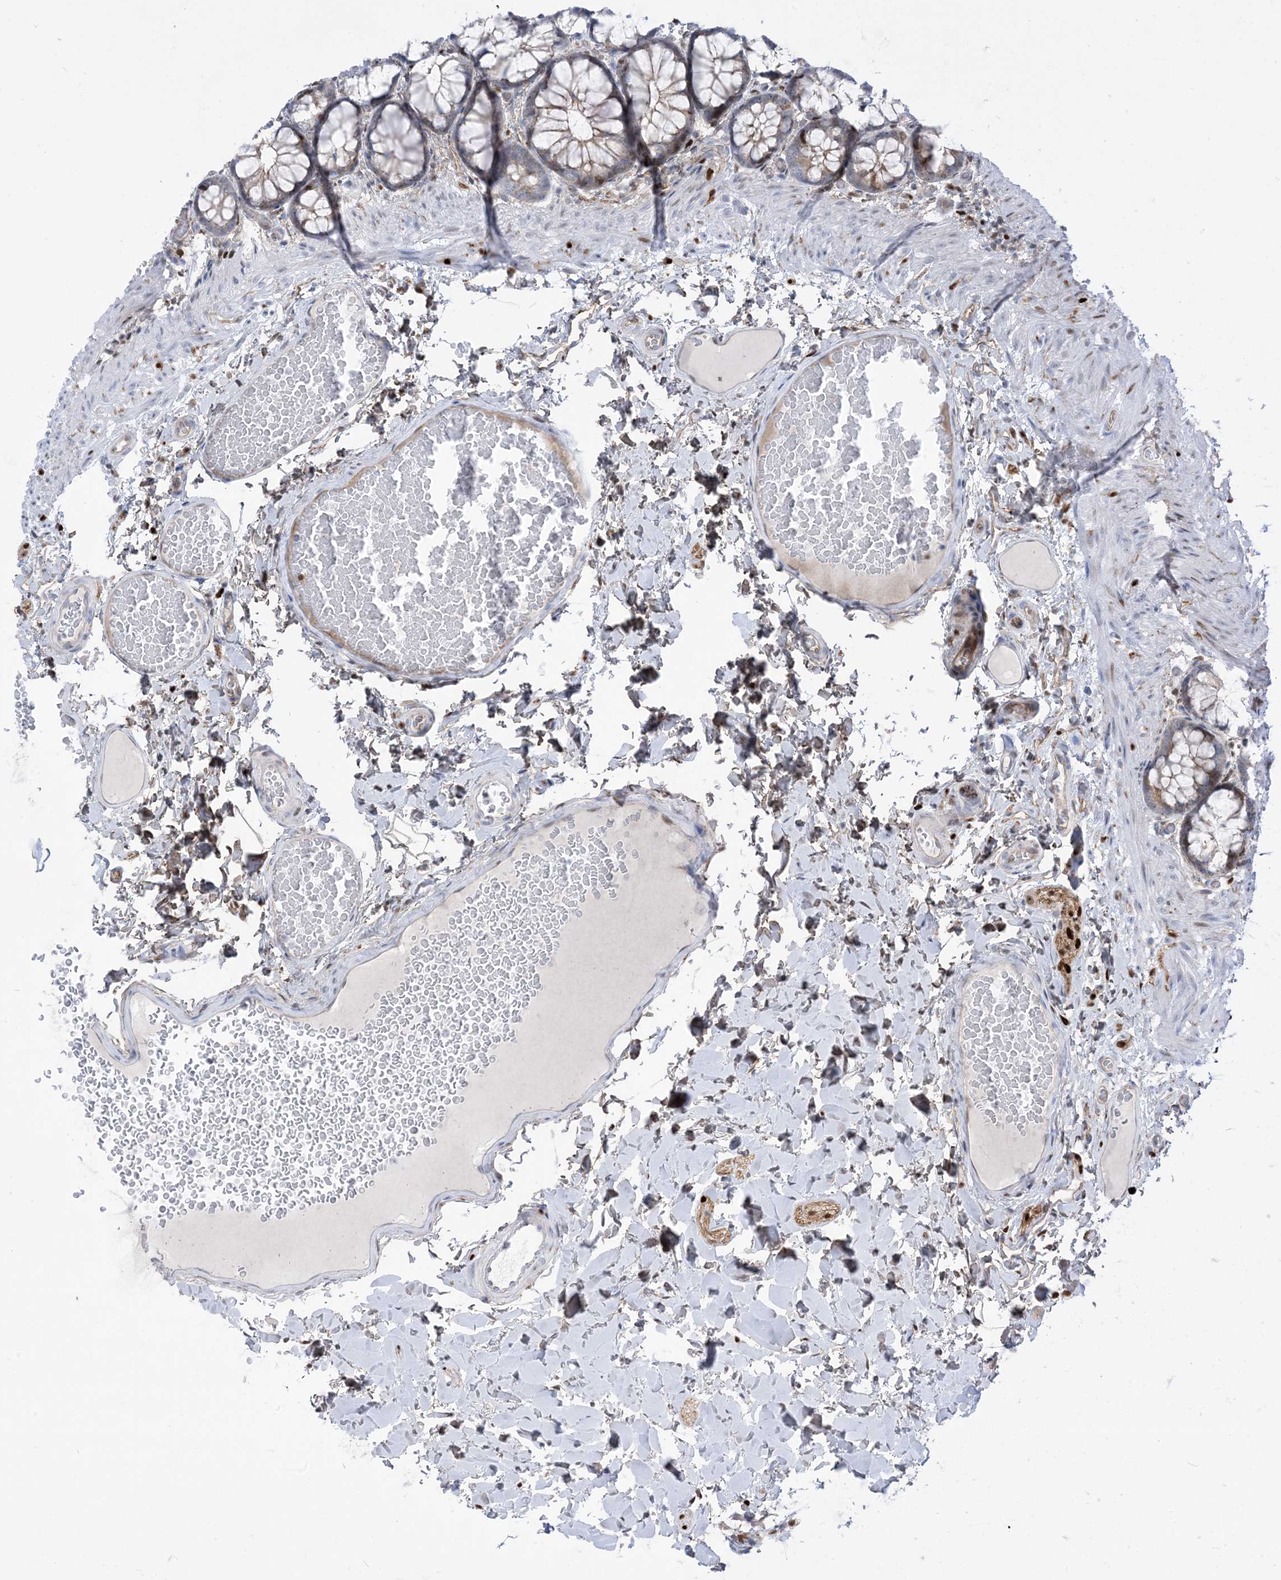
{"staining": {"intensity": "negative", "quantity": "none", "location": "none"}, "tissue": "colon", "cell_type": "Endothelial cells", "image_type": "normal", "snomed": [{"axis": "morphology", "description": "Normal tissue, NOS"}, {"axis": "topography", "description": "Colon"}], "caption": "Immunohistochemistry histopathology image of unremarkable colon: human colon stained with DAB (3,3'-diaminobenzidine) displays no significant protein staining in endothelial cells.", "gene": "MARS2", "patient": {"sex": "male", "age": 47}}